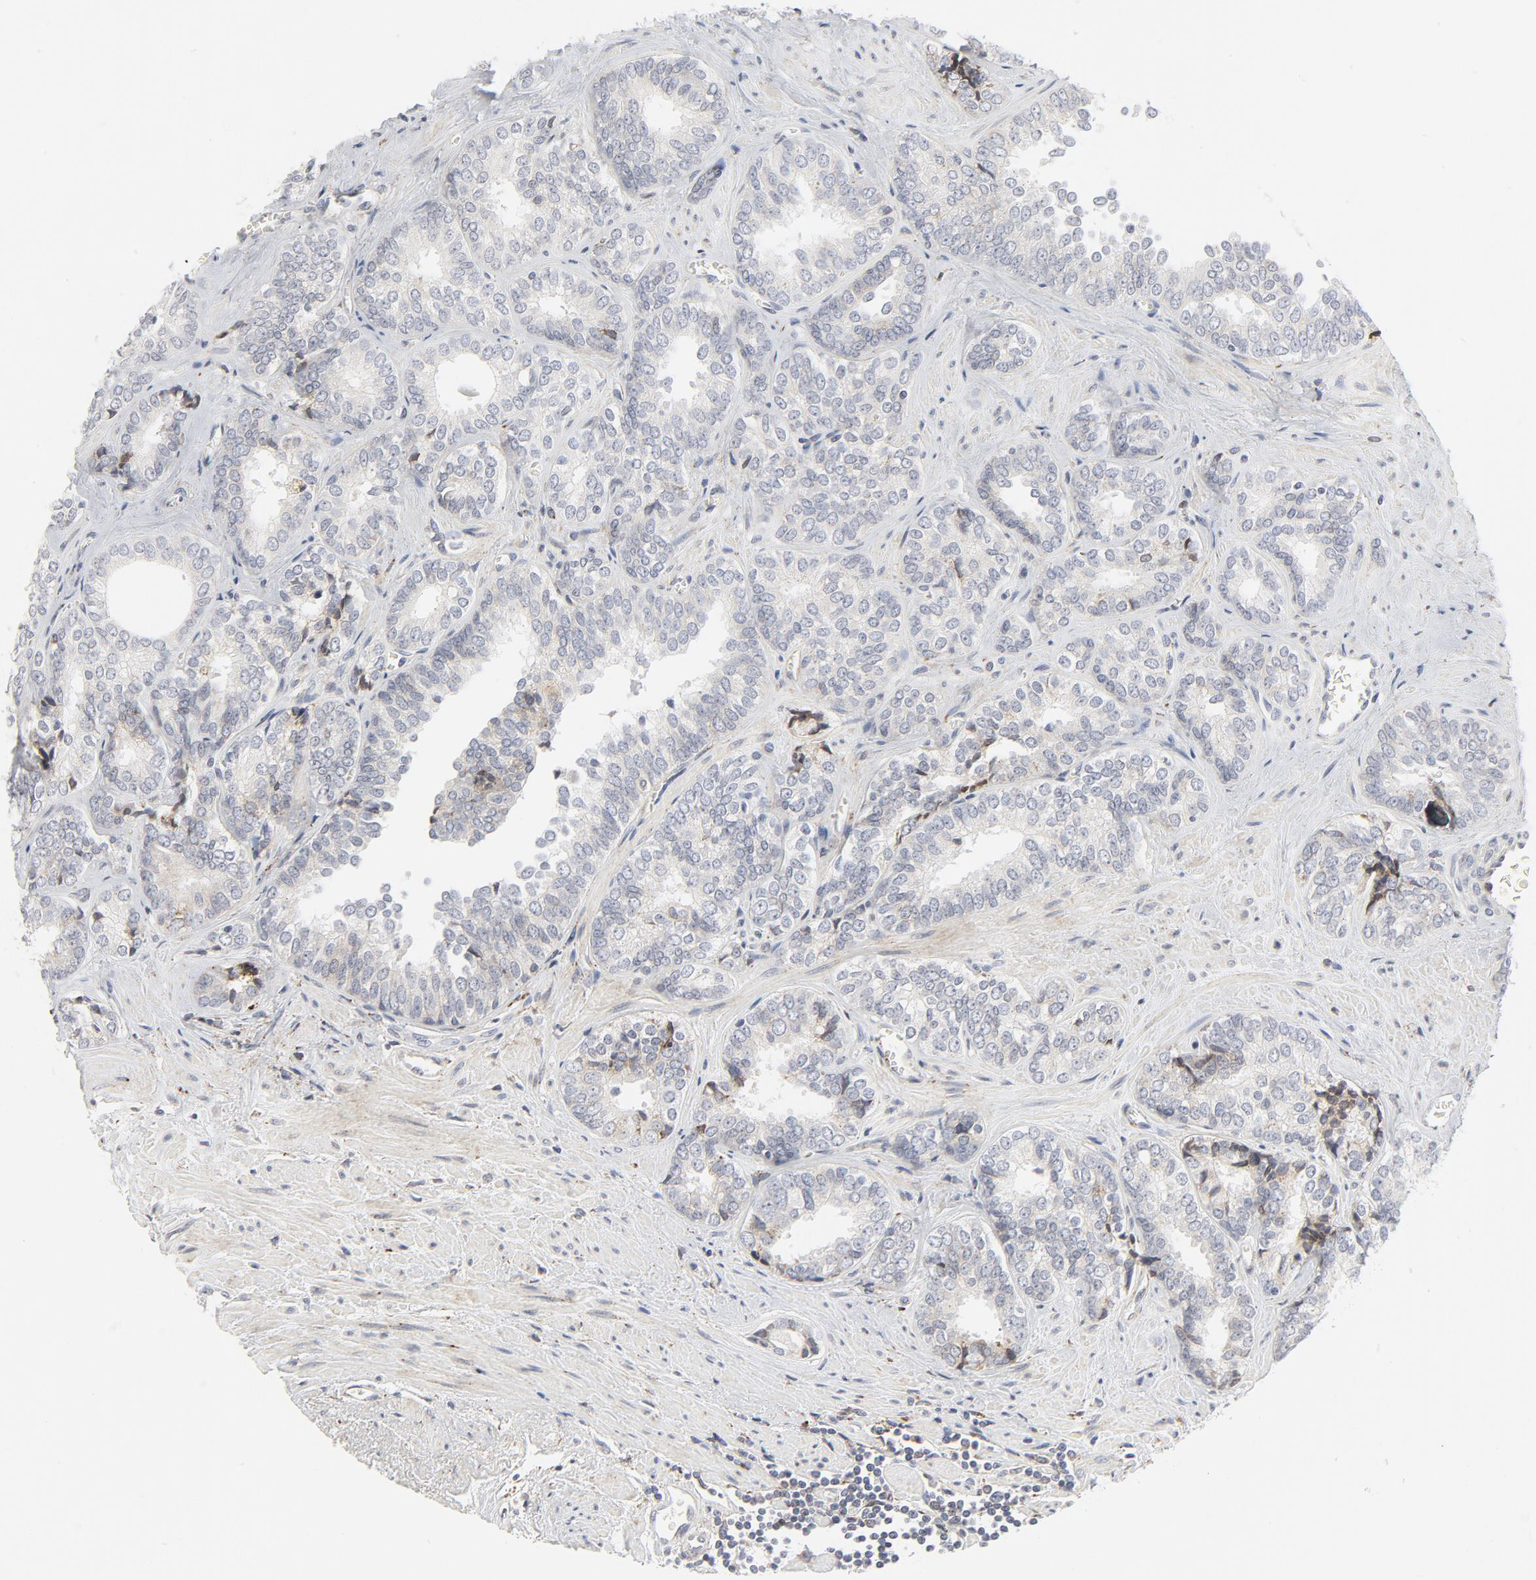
{"staining": {"intensity": "negative", "quantity": "none", "location": "none"}, "tissue": "prostate cancer", "cell_type": "Tumor cells", "image_type": "cancer", "snomed": [{"axis": "morphology", "description": "Adenocarcinoma, High grade"}, {"axis": "topography", "description": "Prostate"}], "caption": "A high-resolution photomicrograph shows immunohistochemistry staining of adenocarcinoma (high-grade) (prostate), which displays no significant positivity in tumor cells.", "gene": "LRP6", "patient": {"sex": "male", "age": 67}}